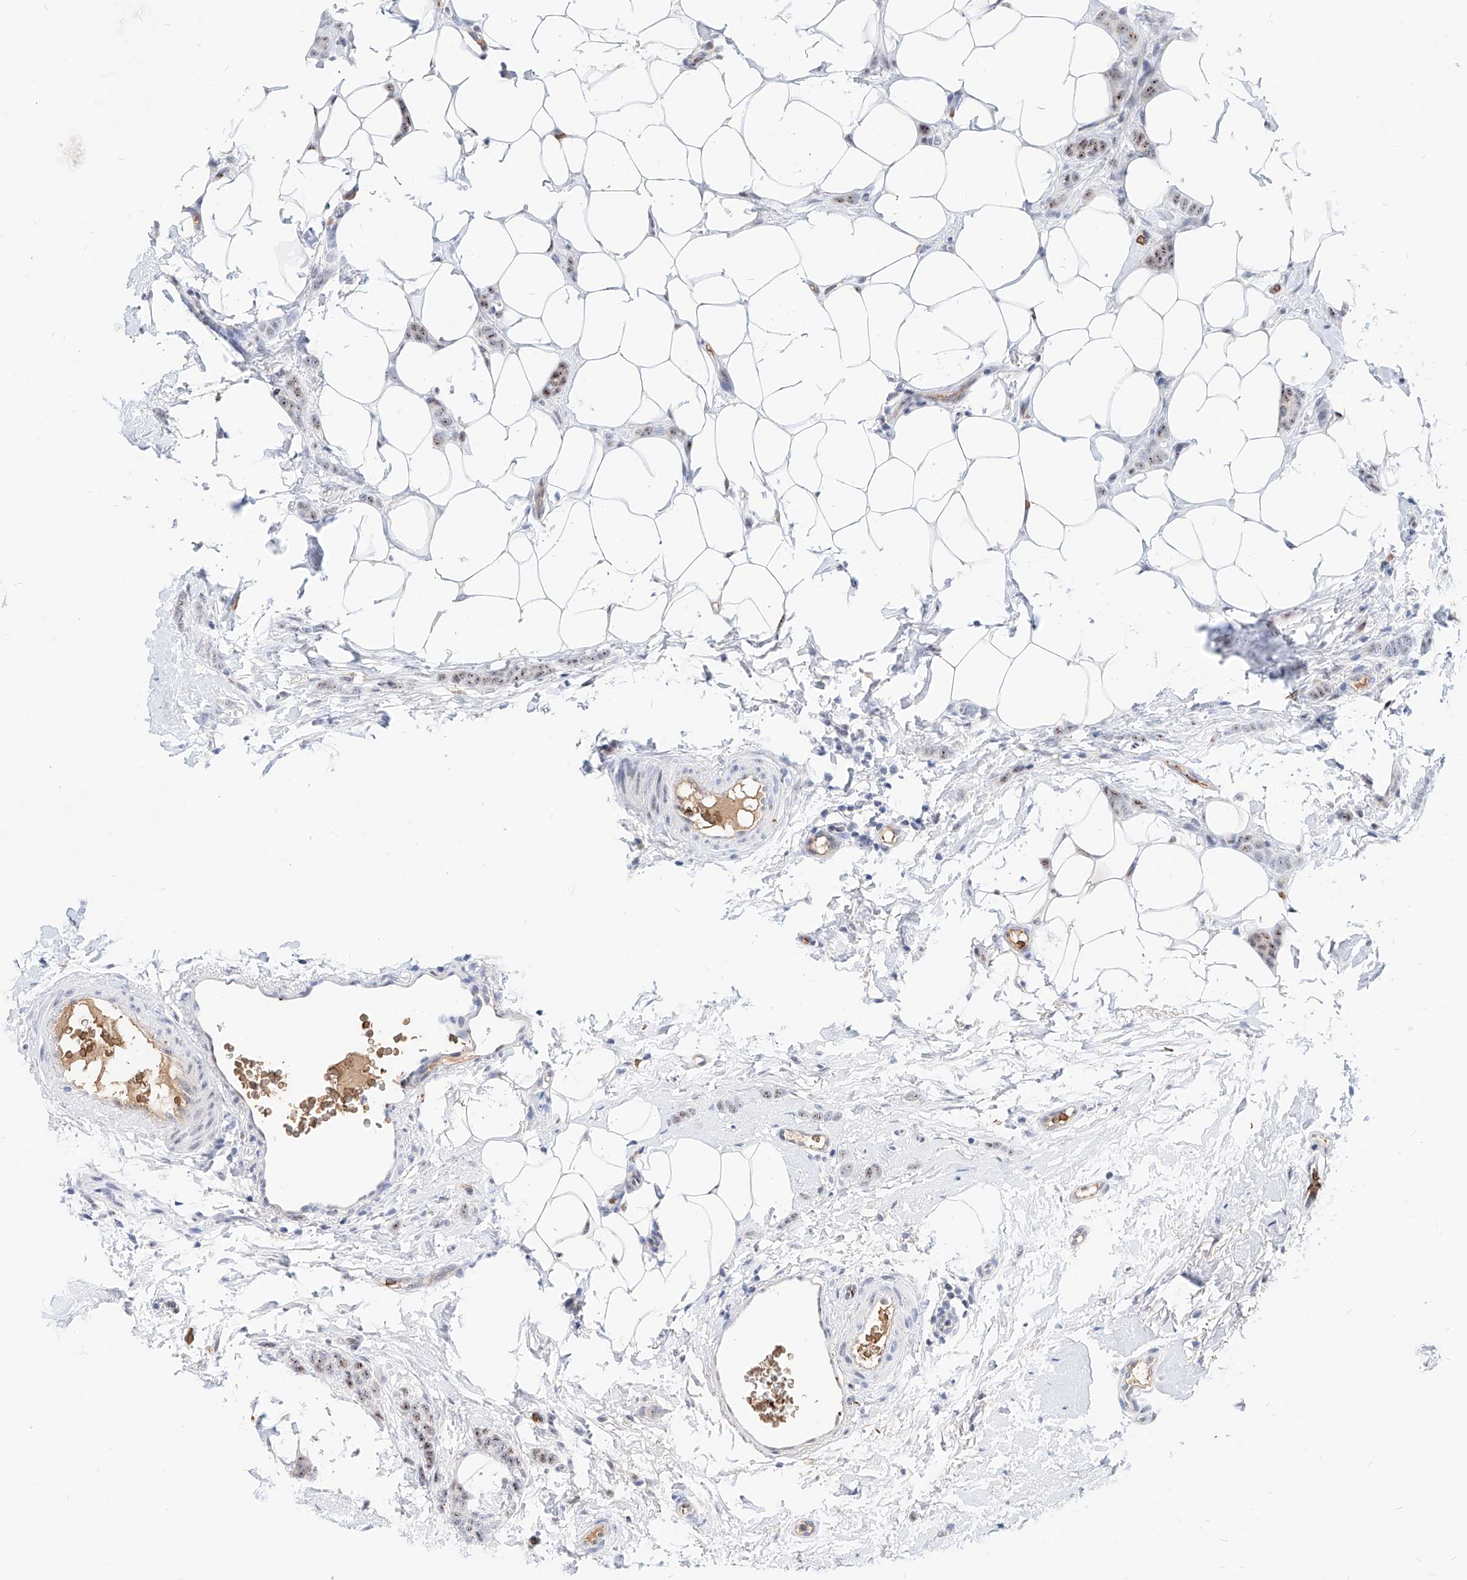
{"staining": {"intensity": "moderate", "quantity": "25%-75%", "location": "nuclear"}, "tissue": "breast cancer", "cell_type": "Tumor cells", "image_type": "cancer", "snomed": [{"axis": "morphology", "description": "Lobular carcinoma"}, {"axis": "topography", "description": "Skin"}, {"axis": "topography", "description": "Breast"}], "caption": "The image demonstrates a brown stain indicating the presence of a protein in the nuclear of tumor cells in lobular carcinoma (breast).", "gene": "ZFP42", "patient": {"sex": "female", "age": 46}}